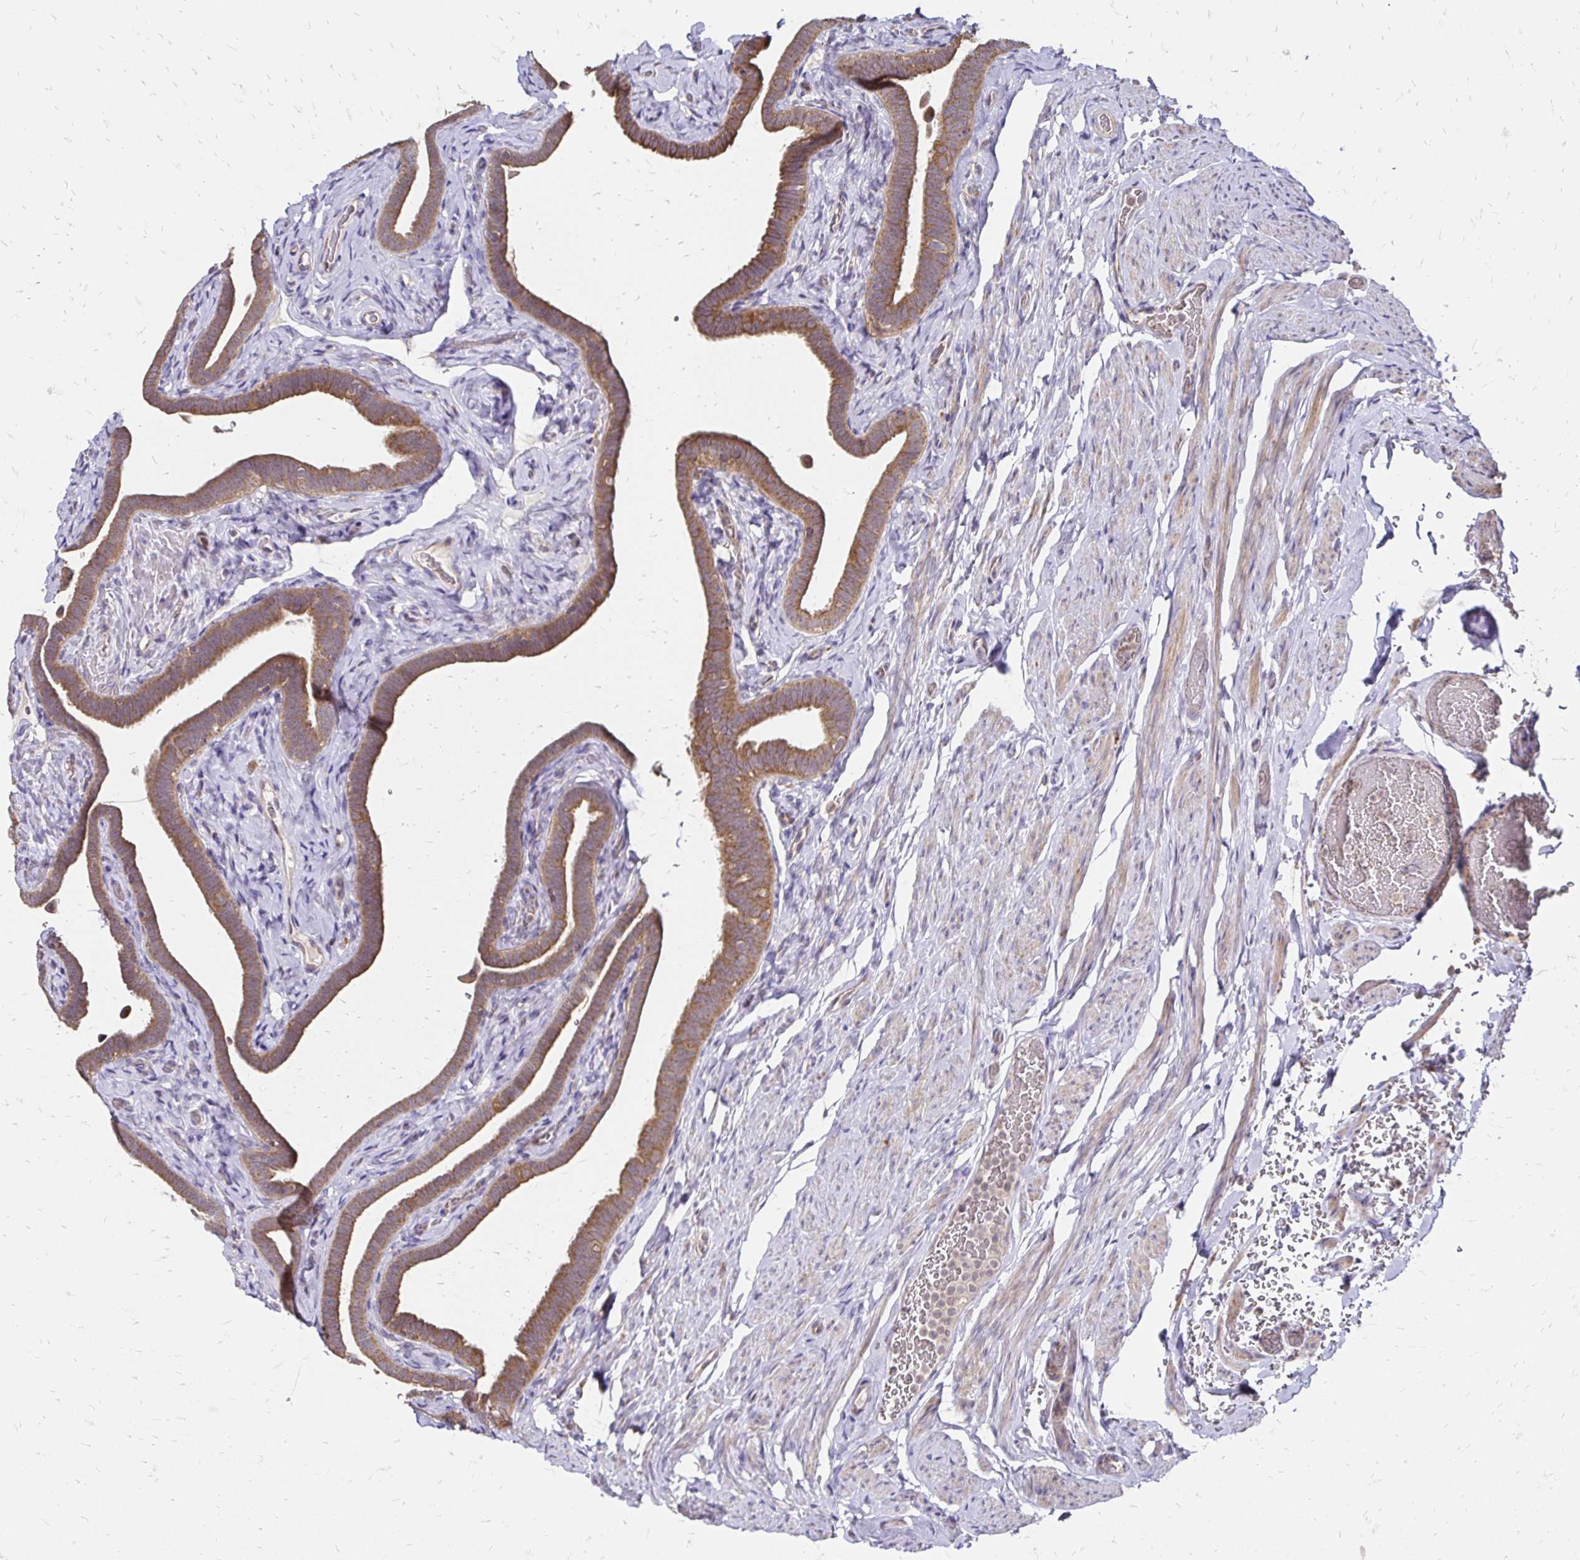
{"staining": {"intensity": "moderate", "quantity": ">75%", "location": "cytoplasmic/membranous"}, "tissue": "fallopian tube", "cell_type": "Glandular cells", "image_type": "normal", "snomed": [{"axis": "morphology", "description": "Normal tissue, NOS"}, {"axis": "topography", "description": "Fallopian tube"}], "caption": "Immunohistochemical staining of normal fallopian tube demonstrates moderate cytoplasmic/membranous protein staining in approximately >75% of glandular cells.", "gene": "ZW10", "patient": {"sex": "female", "age": 69}}